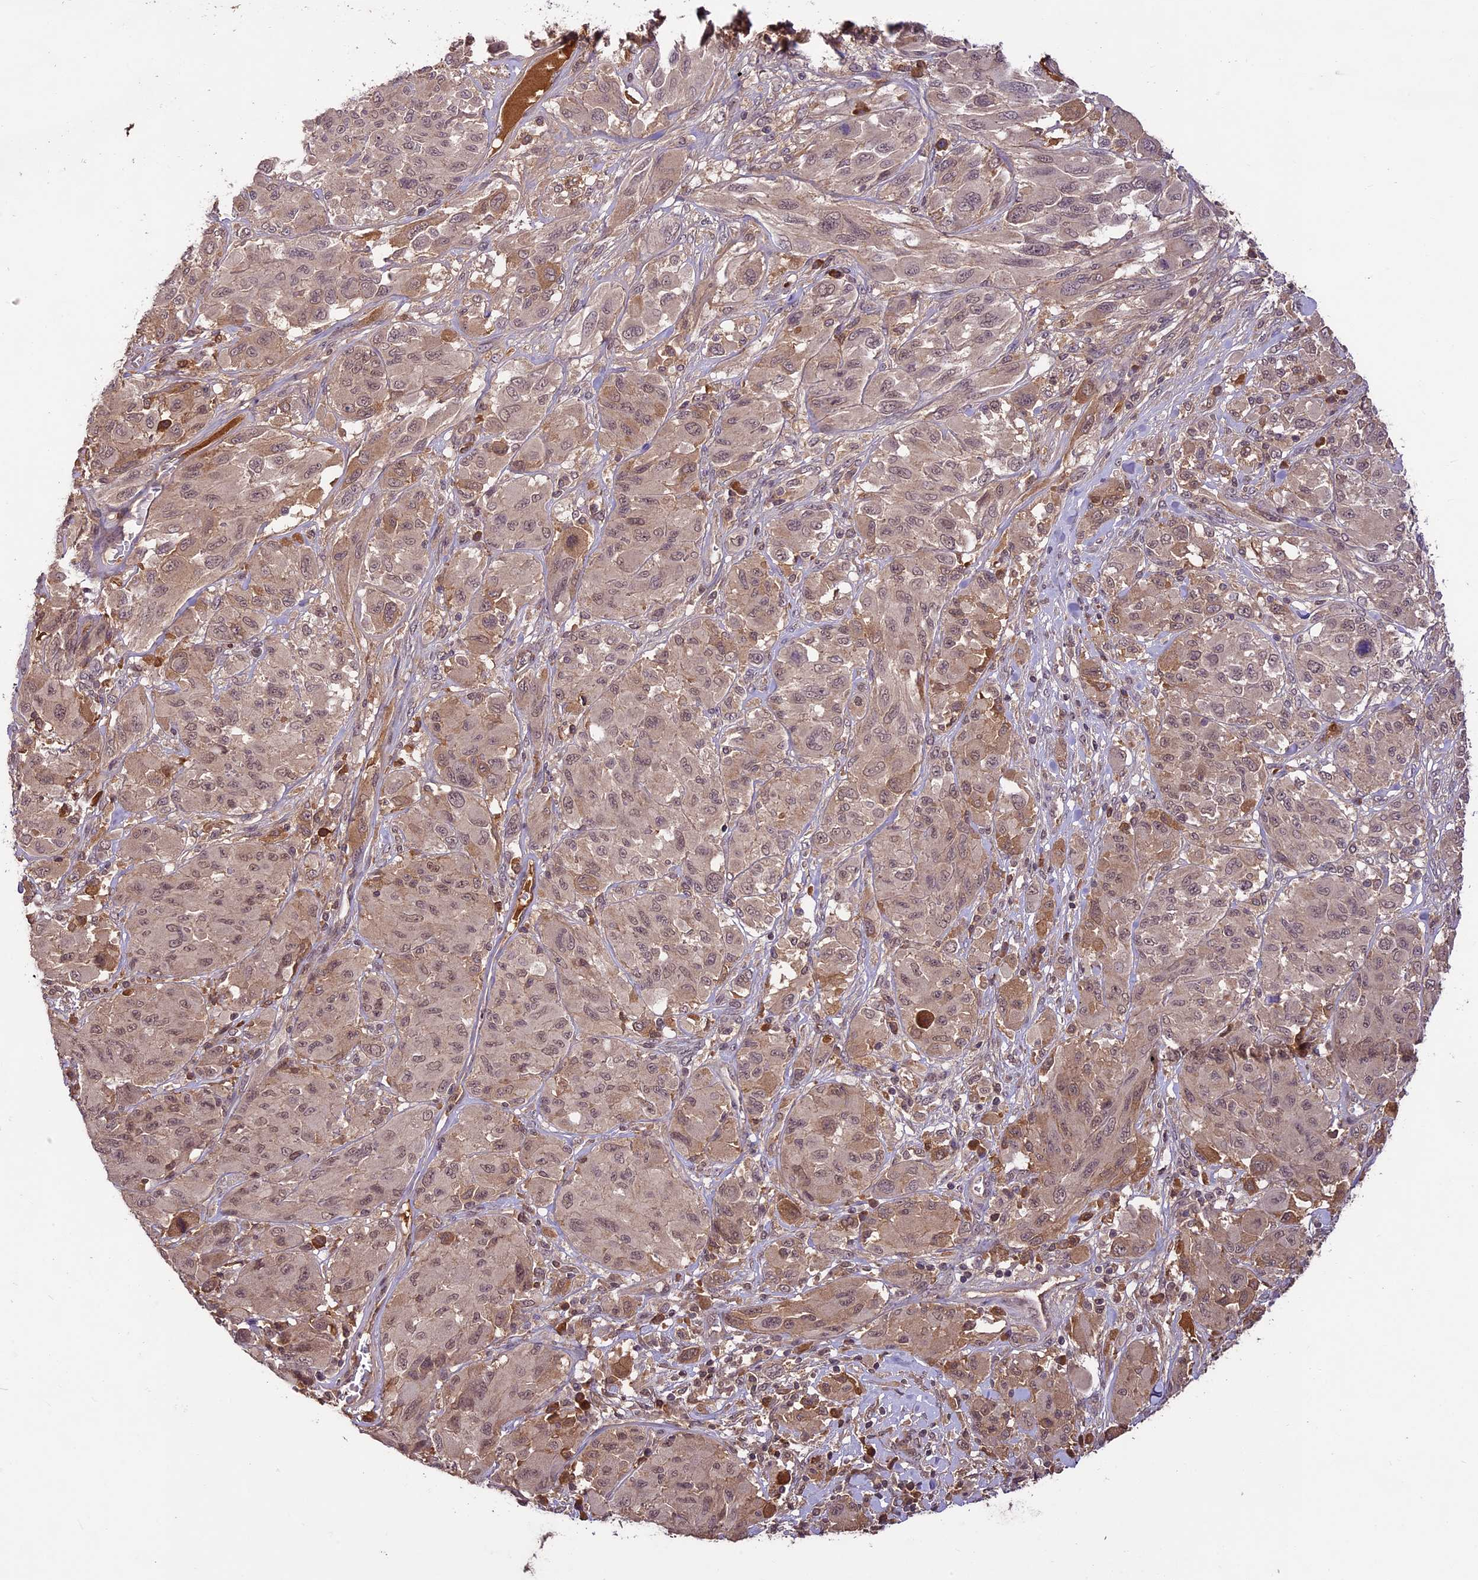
{"staining": {"intensity": "weak", "quantity": ">75%", "location": "cytoplasmic/membranous,nuclear"}, "tissue": "melanoma", "cell_type": "Tumor cells", "image_type": "cancer", "snomed": [{"axis": "morphology", "description": "Malignant melanoma, NOS"}, {"axis": "topography", "description": "Skin"}], "caption": "Immunohistochemistry (IHC) micrograph of melanoma stained for a protein (brown), which shows low levels of weak cytoplasmic/membranous and nuclear positivity in approximately >75% of tumor cells.", "gene": "ATP10A", "patient": {"sex": "female", "age": 91}}